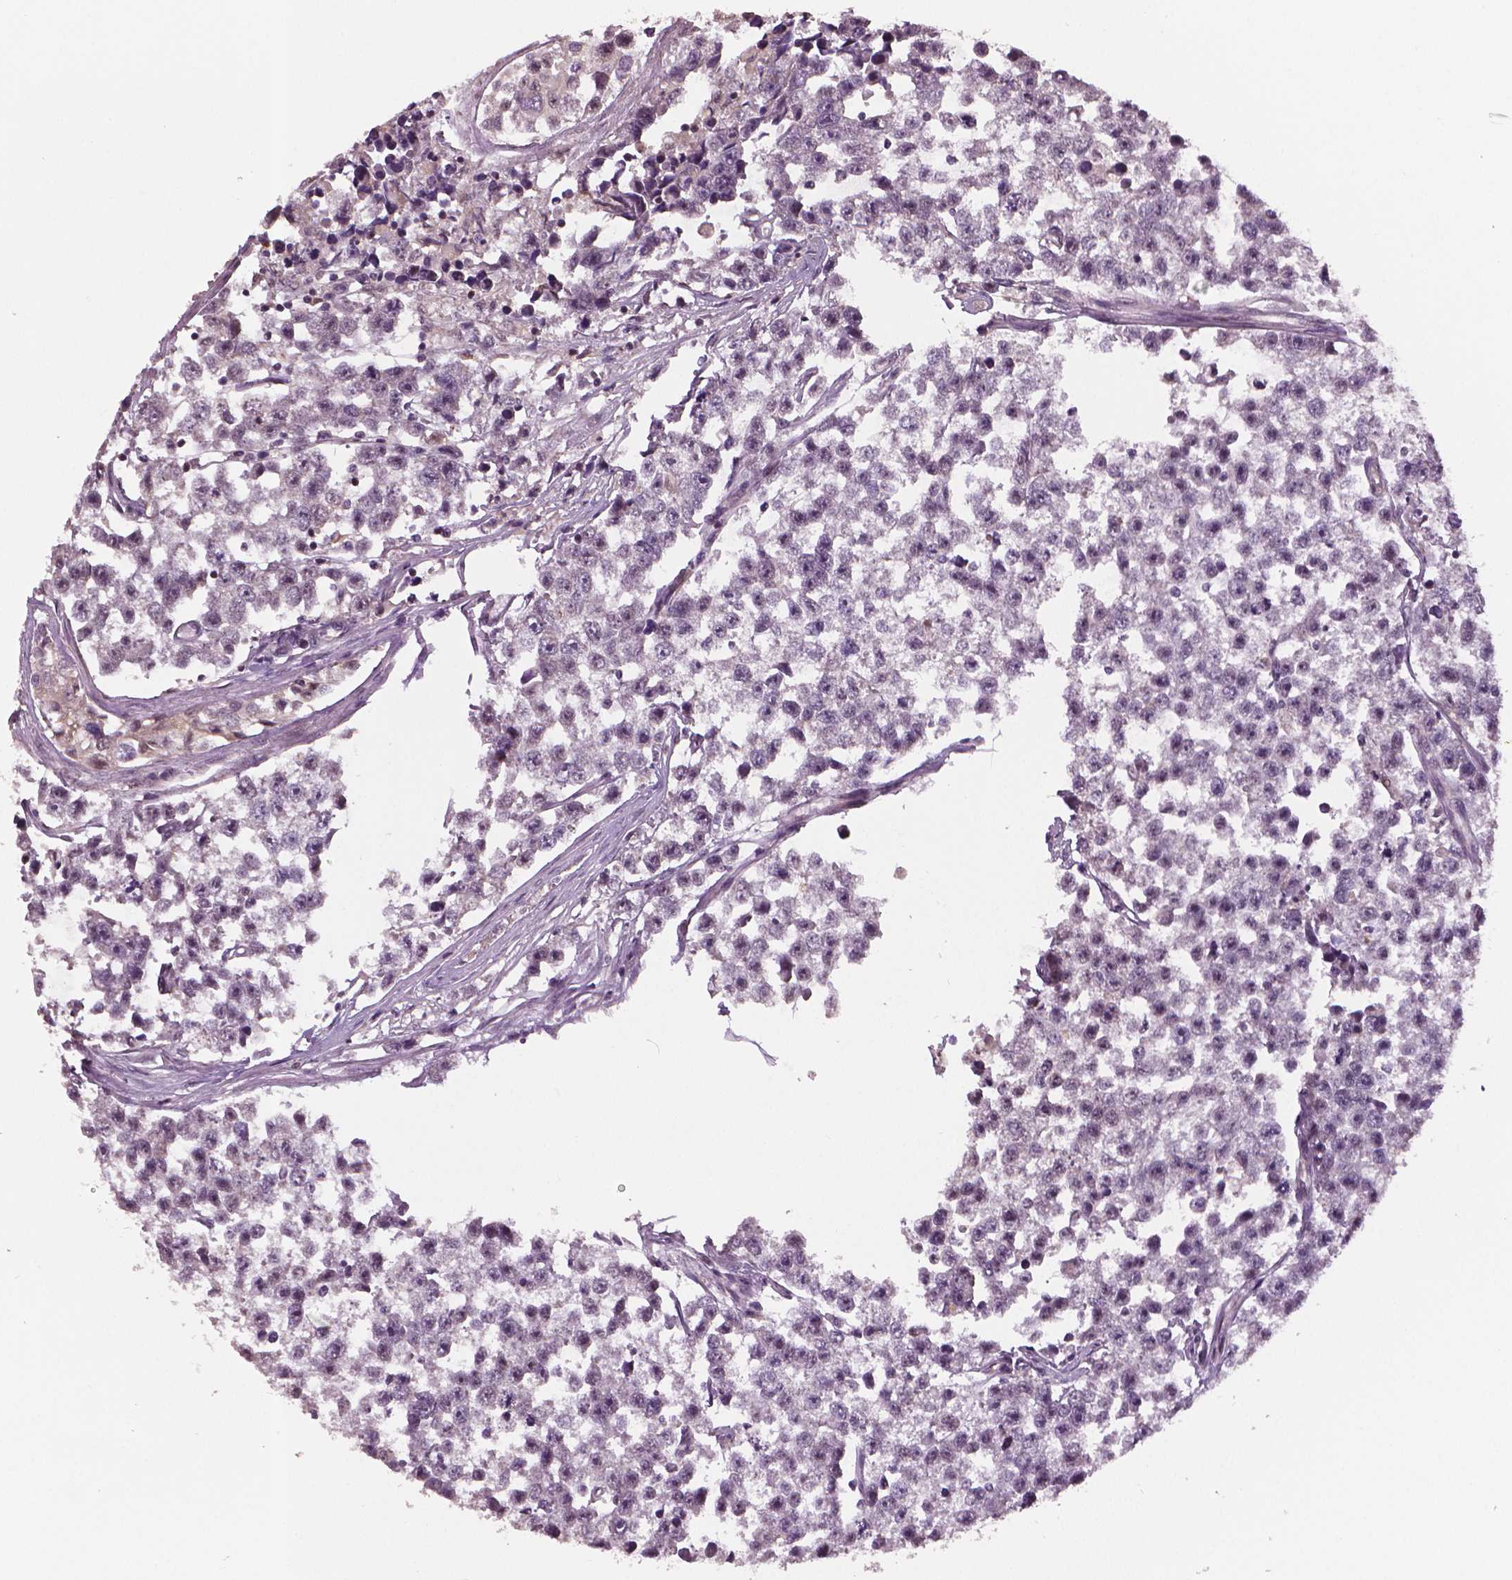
{"staining": {"intensity": "negative", "quantity": "none", "location": "none"}, "tissue": "testis cancer", "cell_type": "Tumor cells", "image_type": "cancer", "snomed": [{"axis": "morphology", "description": "Seminoma, NOS"}, {"axis": "topography", "description": "Testis"}], "caption": "Immunohistochemical staining of testis cancer (seminoma) exhibits no significant expression in tumor cells.", "gene": "STAT3", "patient": {"sex": "male", "age": 26}}